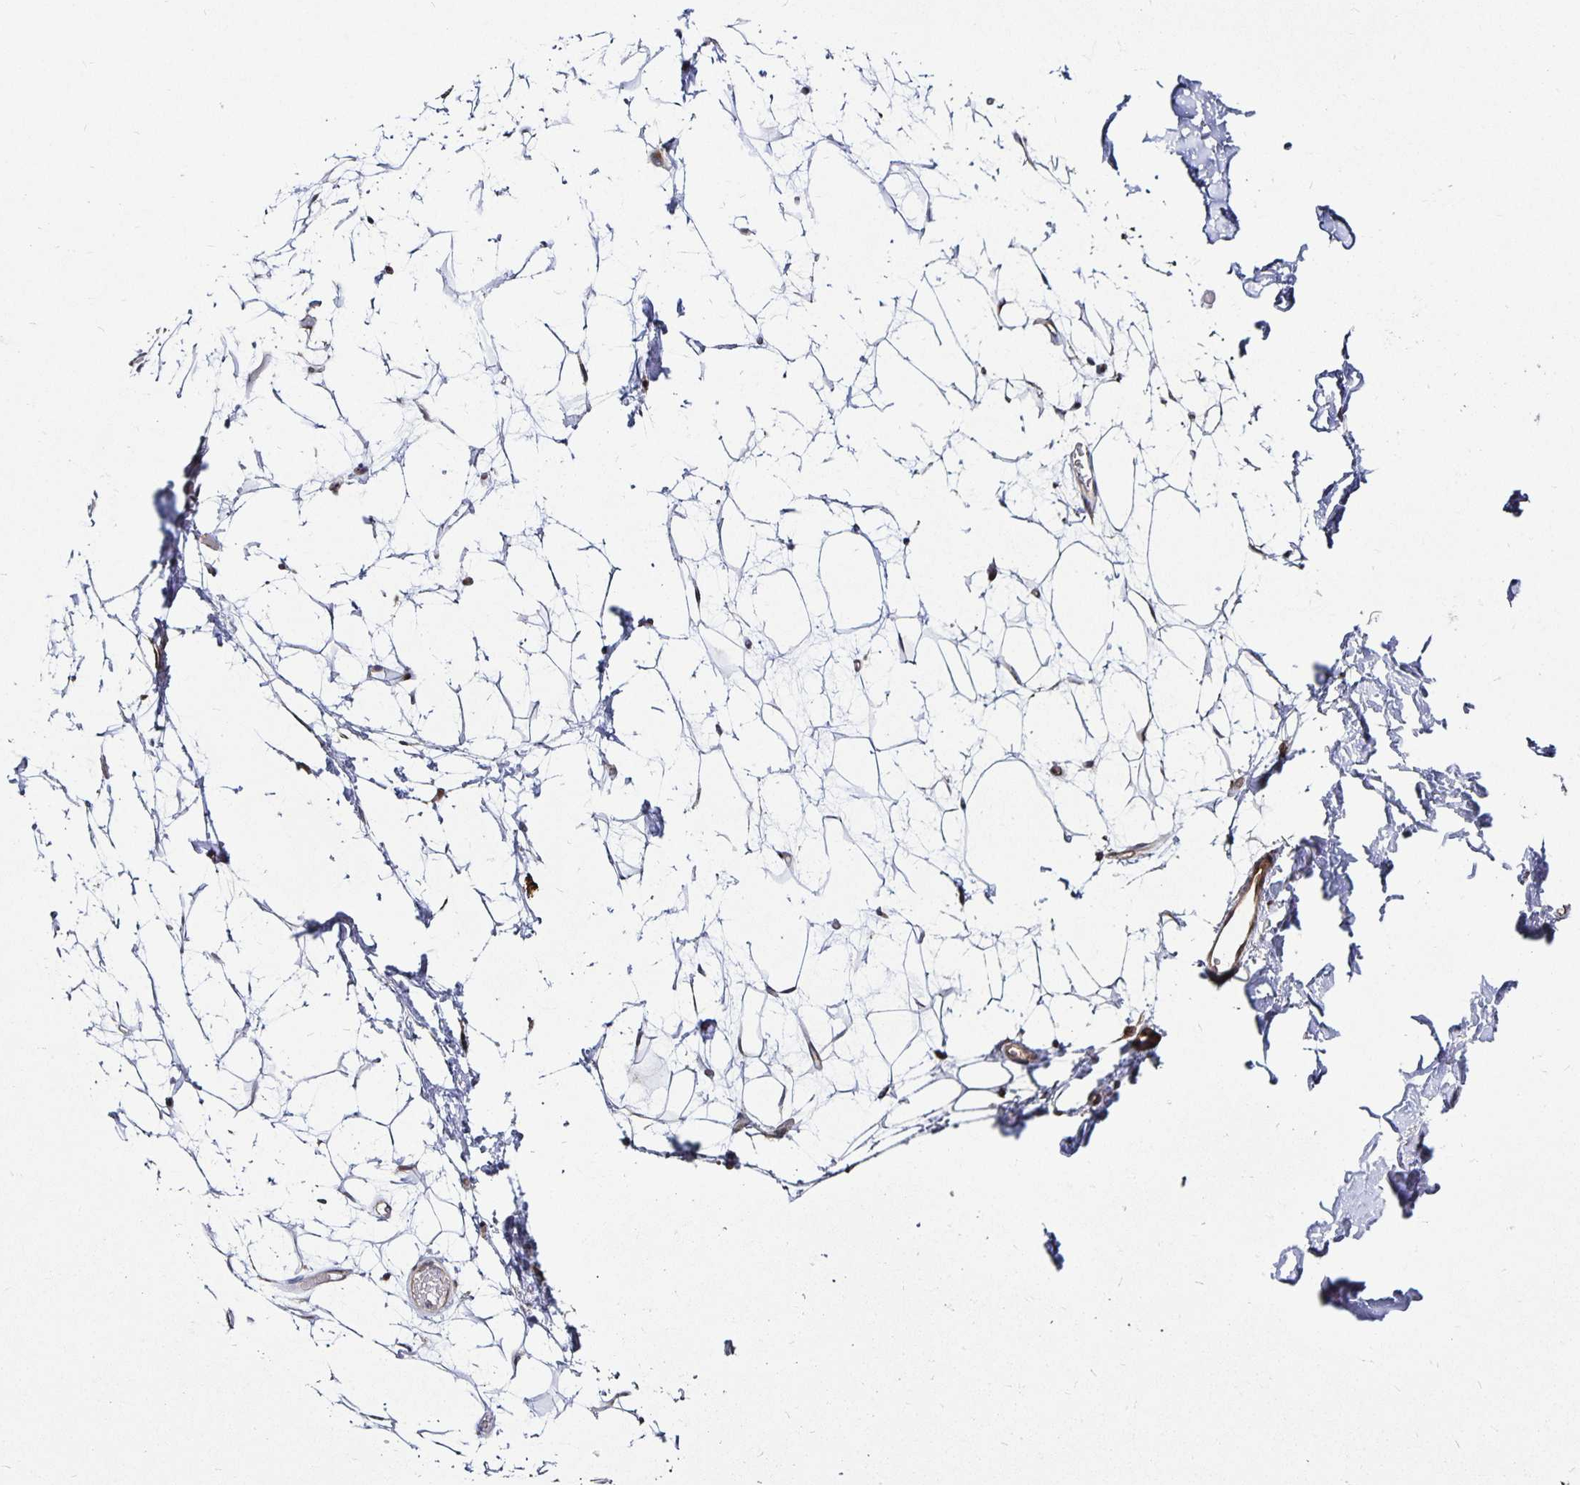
{"staining": {"intensity": "negative", "quantity": "none", "location": "none"}, "tissue": "adipose tissue", "cell_type": "Adipocytes", "image_type": "normal", "snomed": [{"axis": "morphology", "description": "Normal tissue, NOS"}, {"axis": "topography", "description": "Anal"}, {"axis": "topography", "description": "Peripheral nerve tissue"}], "caption": "This is an immunohistochemistry histopathology image of normal human adipose tissue. There is no expression in adipocytes.", "gene": "CYP27A1", "patient": {"sex": "male", "age": 78}}